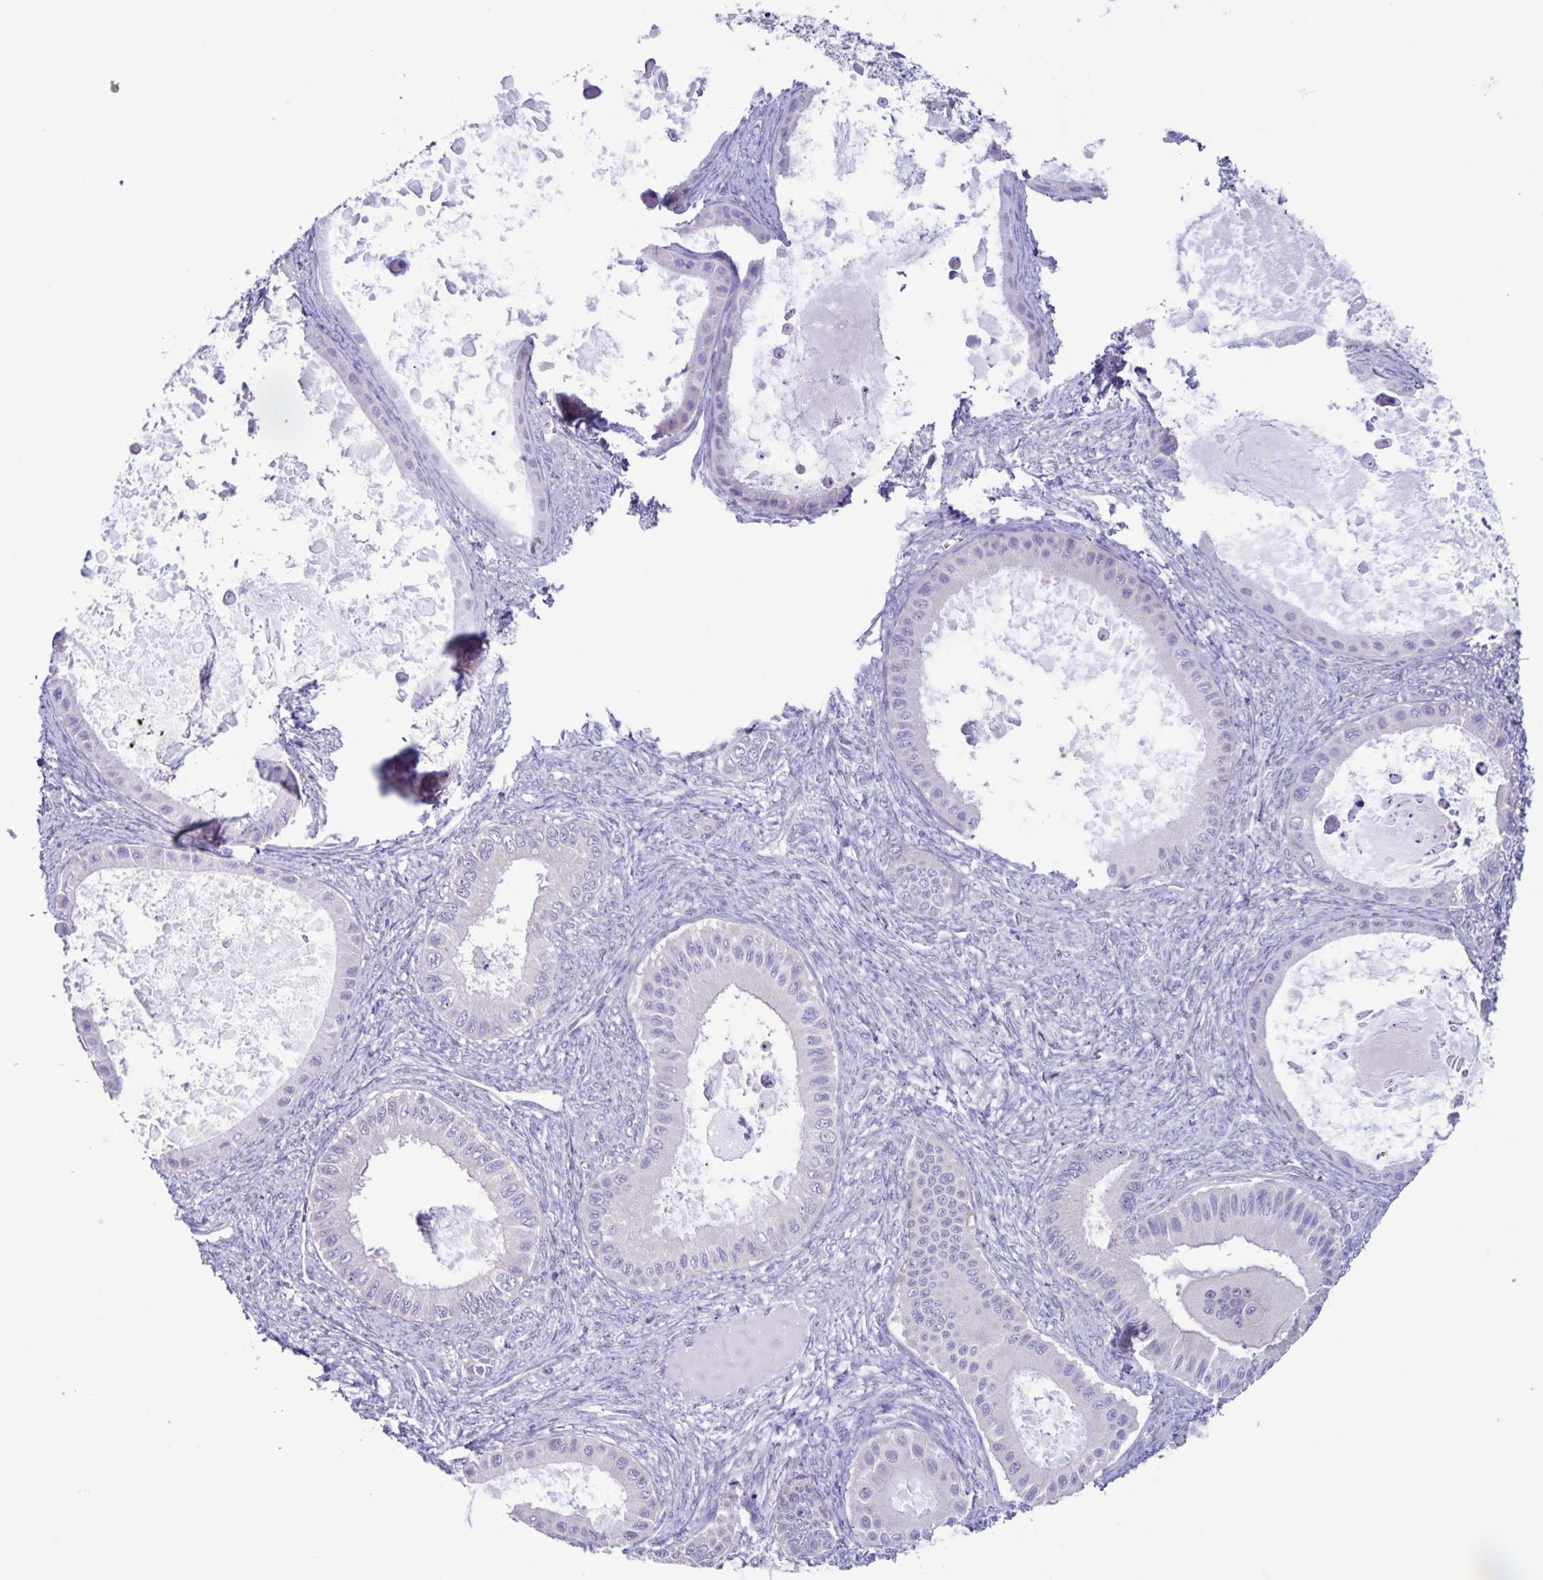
{"staining": {"intensity": "negative", "quantity": "none", "location": "none"}, "tissue": "ovarian cancer", "cell_type": "Tumor cells", "image_type": "cancer", "snomed": [{"axis": "morphology", "description": "Cystadenocarcinoma, mucinous, NOS"}, {"axis": "topography", "description": "Ovary"}], "caption": "Tumor cells show no significant positivity in ovarian cancer (mucinous cystadenocarcinoma). (Immunohistochemistry (ihc), brightfield microscopy, high magnification).", "gene": "BOLL", "patient": {"sex": "female", "age": 64}}